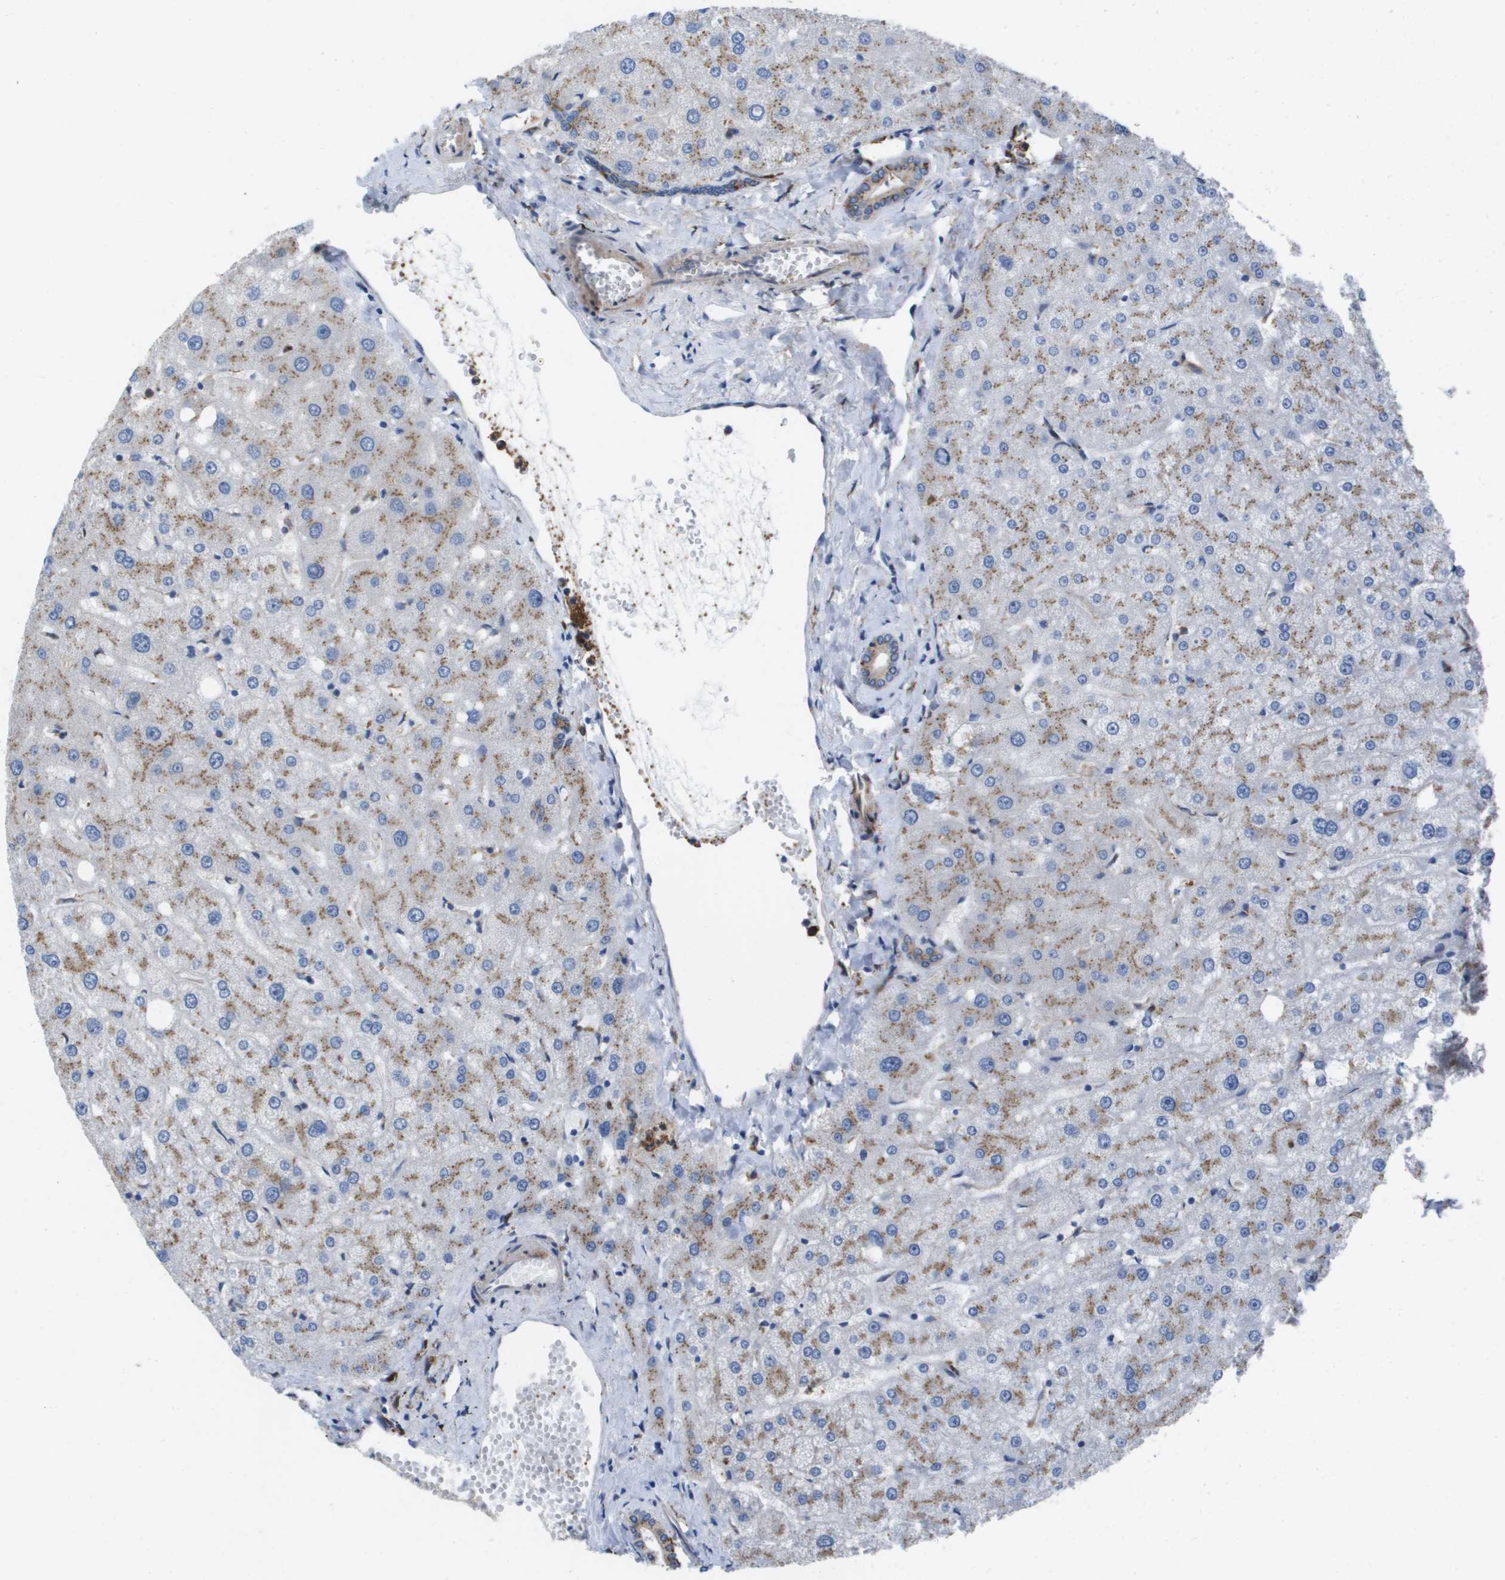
{"staining": {"intensity": "weak", "quantity": ">75%", "location": "cytoplasmic/membranous"}, "tissue": "liver", "cell_type": "Cholangiocytes", "image_type": "normal", "snomed": [{"axis": "morphology", "description": "Normal tissue, NOS"}, {"axis": "topography", "description": "Liver"}], "caption": "Protein staining reveals weak cytoplasmic/membranous staining in approximately >75% of cholangiocytes in benign liver.", "gene": "SLC37A2", "patient": {"sex": "male", "age": 73}}